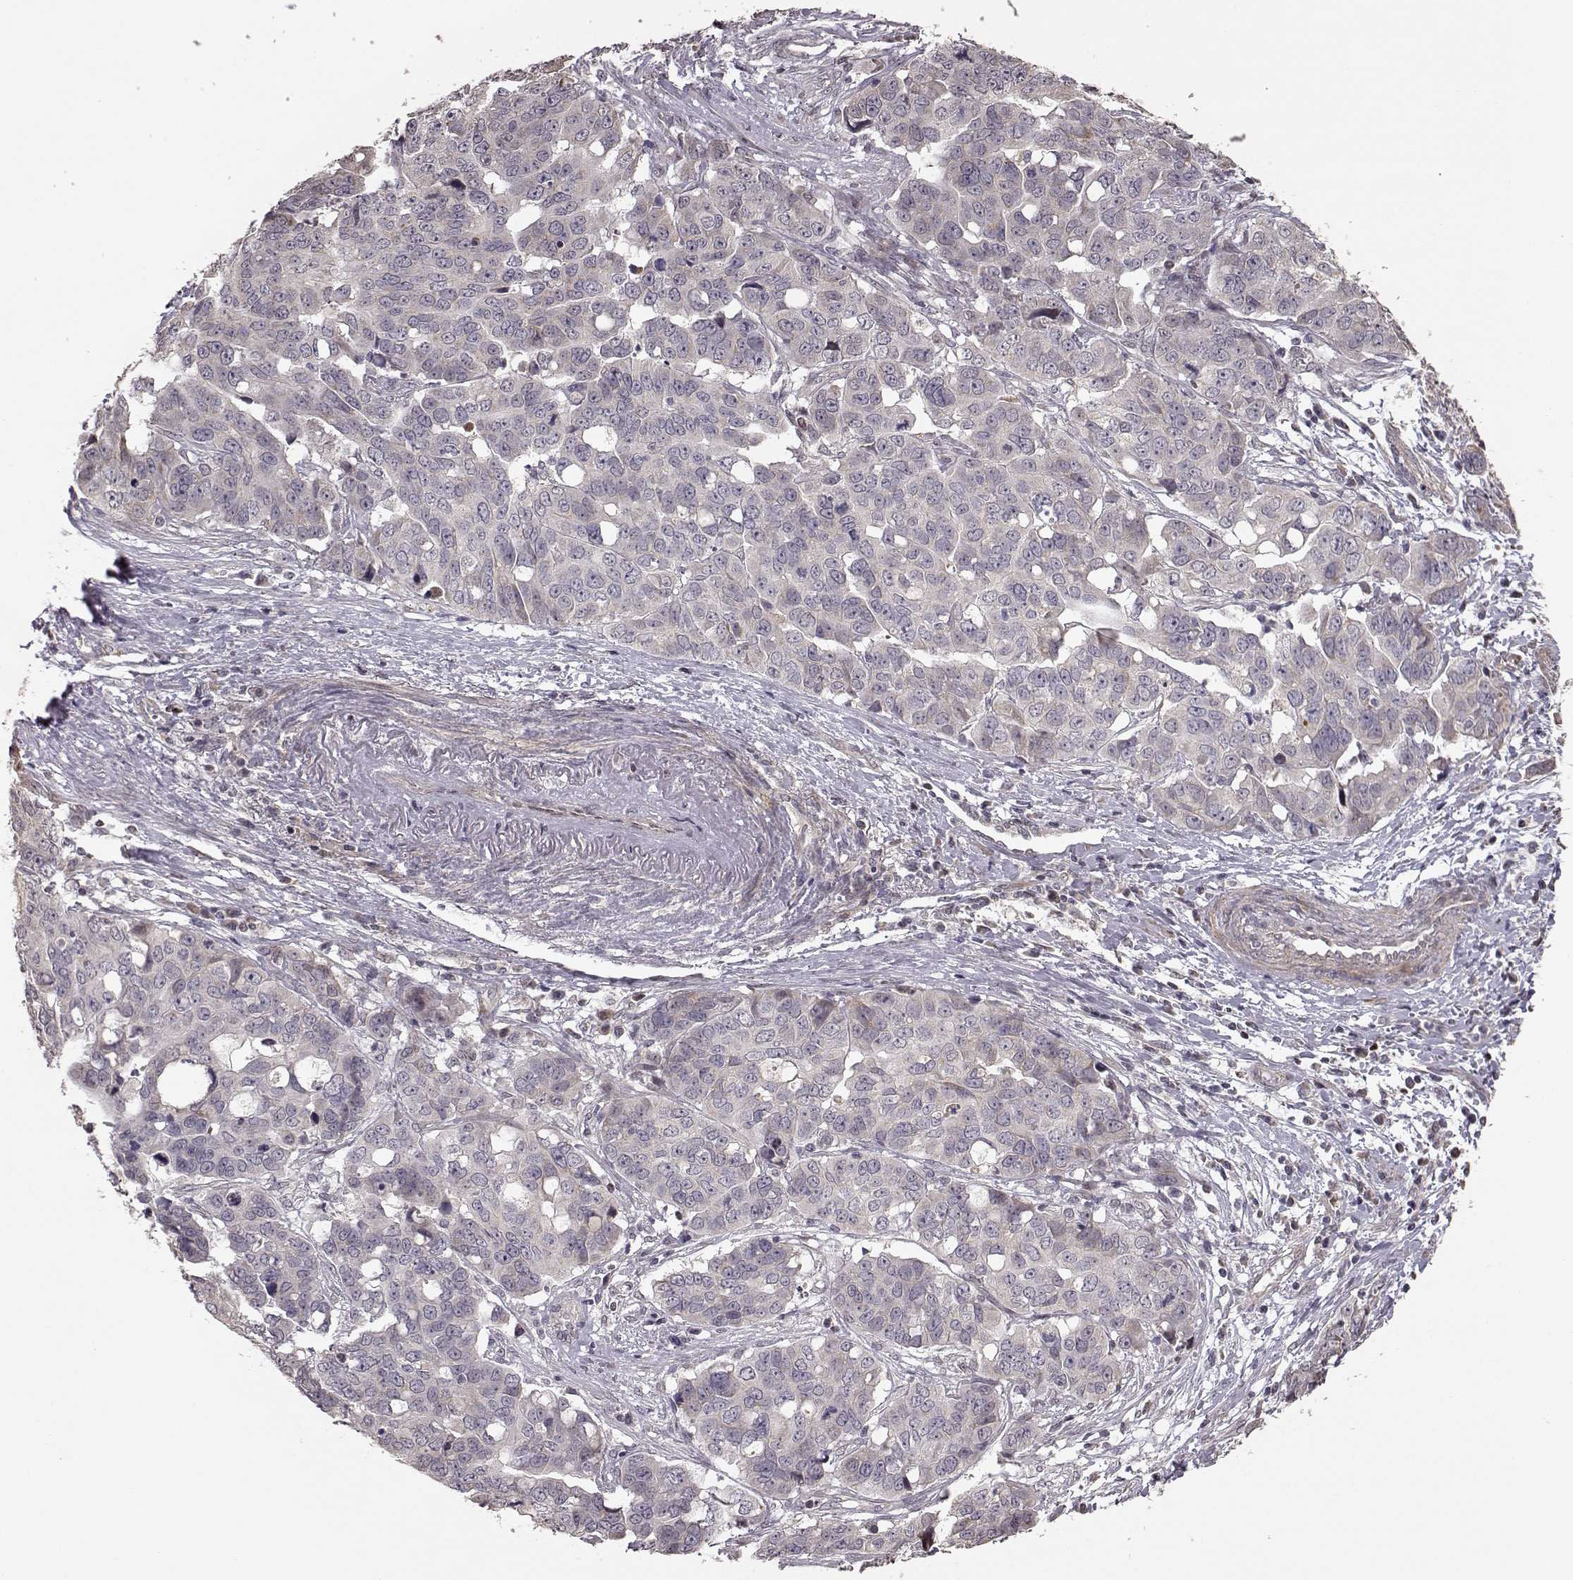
{"staining": {"intensity": "negative", "quantity": "none", "location": "none"}, "tissue": "ovarian cancer", "cell_type": "Tumor cells", "image_type": "cancer", "snomed": [{"axis": "morphology", "description": "Carcinoma, endometroid"}, {"axis": "topography", "description": "Ovary"}], "caption": "Immunohistochemical staining of human ovarian cancer reveals no significant positivity in tumor cells.", "gene": "BACH2", "patient": {"sex": "female", "age": 78}}